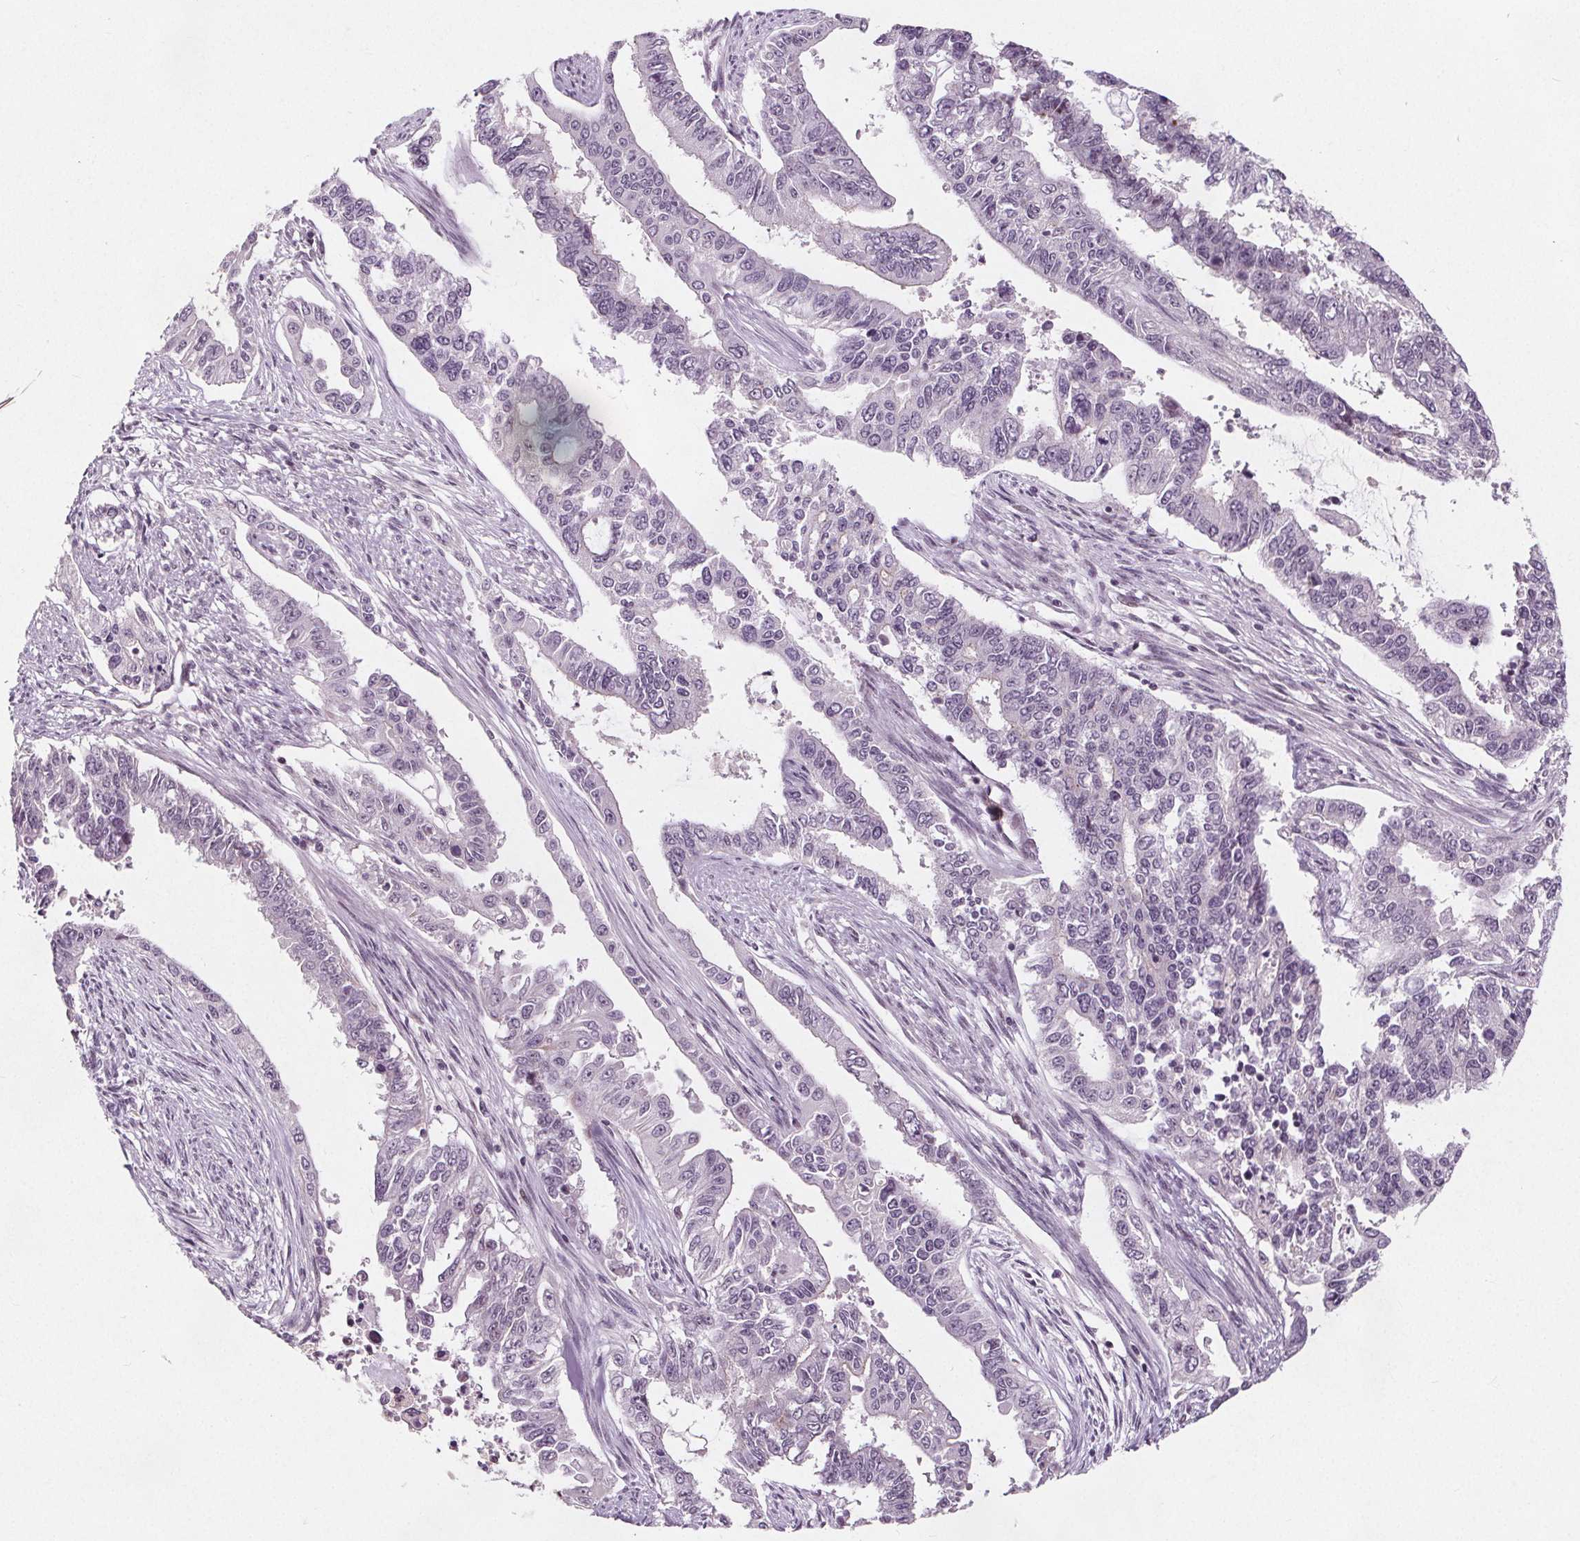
{"staining": {"intensity": "negative", "quantity": "none", "location": "none"}, "tissue": "endometrial cancer", "cell_type": "Tumor cells", "image_type": "cancer", "snomed": [{"axis": "morphology", "description": "Adenocarcinoma, NOS"}, {"axis": "topography", "description": "Uterus"}], "caption": "Immunohistochemical staining of human adenocarcinoma (endometrial) reveals no significant expression in tumor cells.", "gene": "TAF6L", "patient": {"sex": "female", "age": 59}}